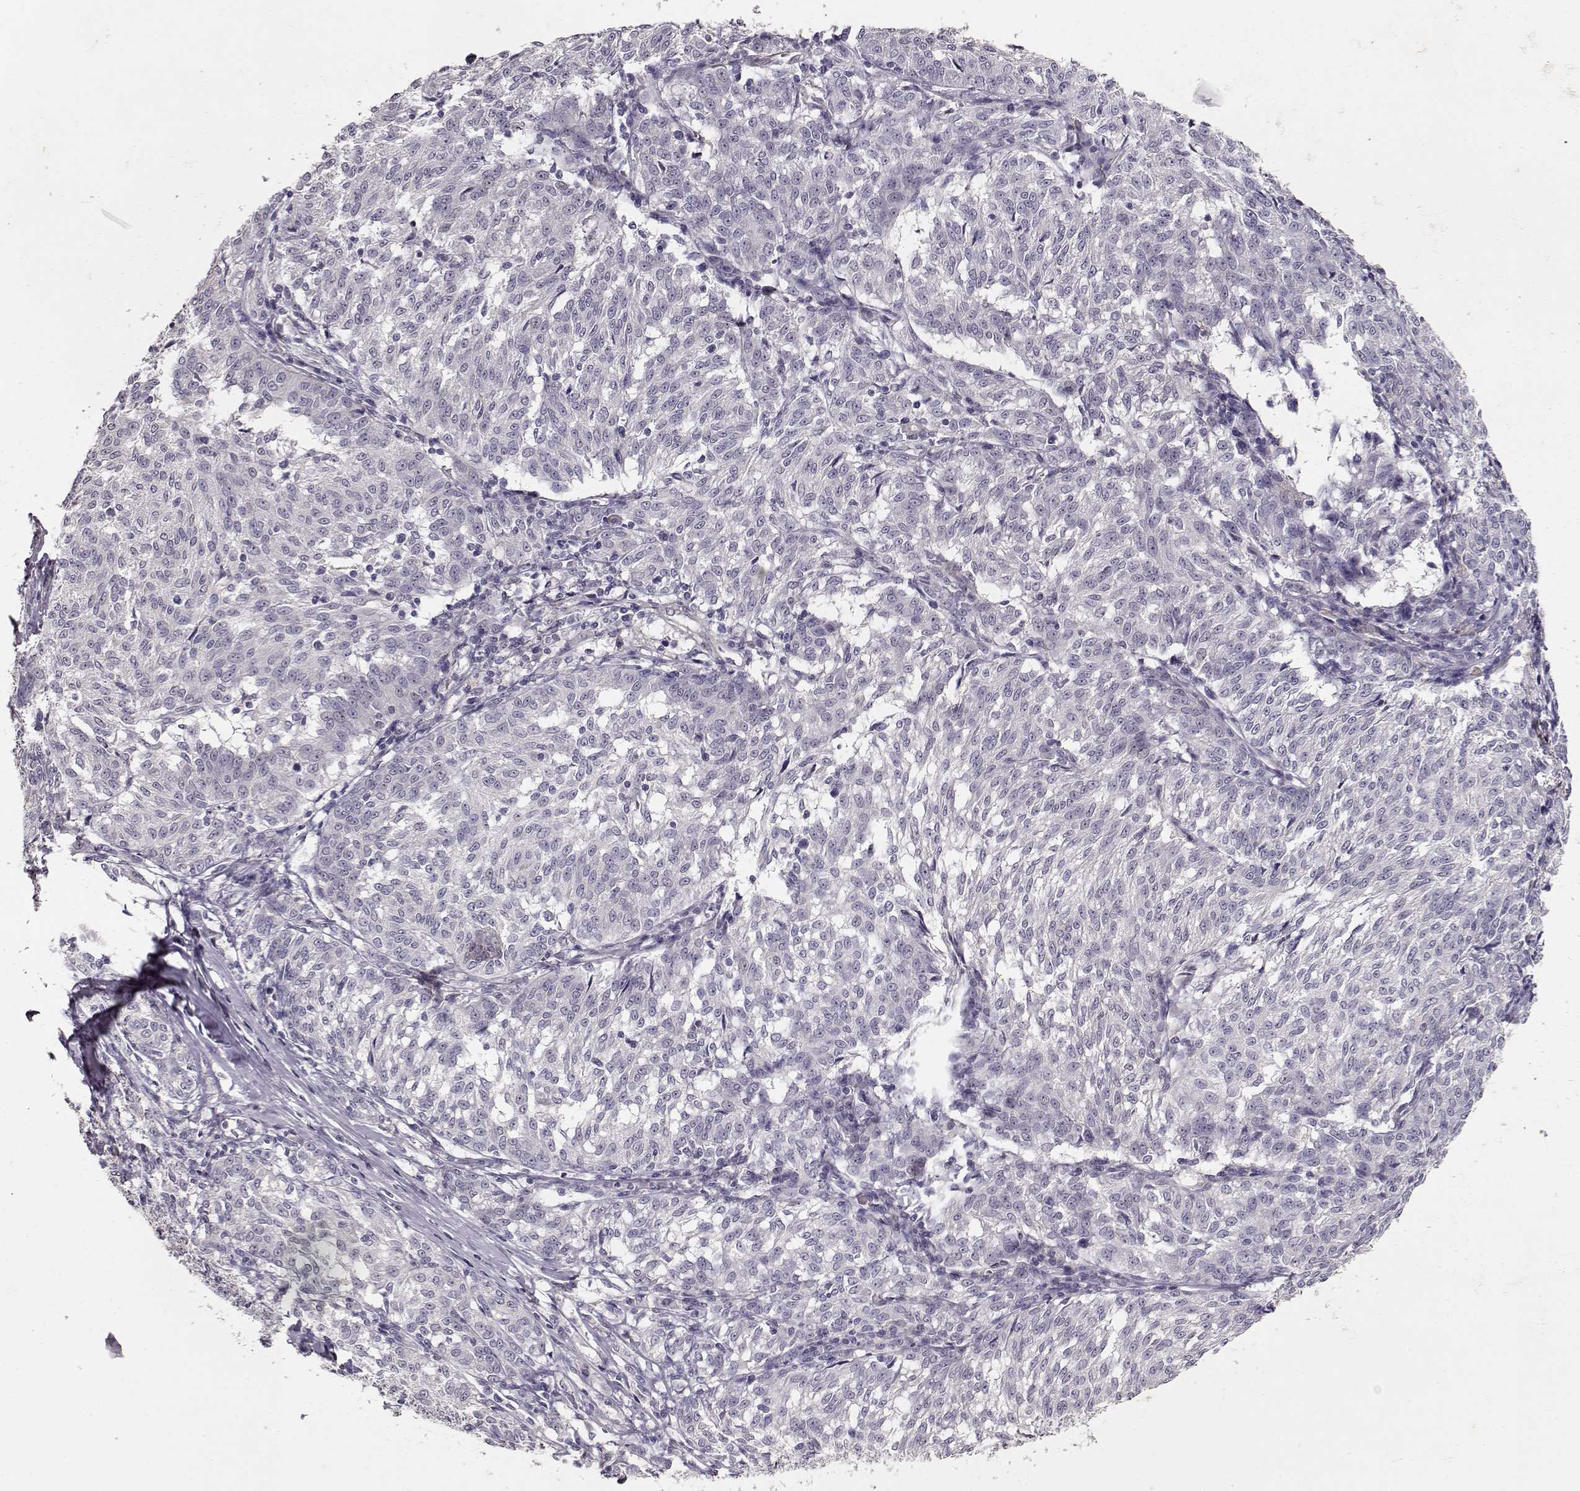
{"staining": {"intensity": "negative", "quantity": "none", "location": "none"}, "tissue": "melanoma", "cell_type": "Tumor cells", "image_type": "cancer", "snomed": [{"axis": "morphology", "description": "Malignant melanoma, NOS"}, {"axis": "topography", "description": "Skin"}], "caption": "Tumor cells show no significant protein positivity in melanoma. (DAB immunohistochemistry with hematoxylin counter stain).", "gene": "LAMA5", "patient": {"sex": "female", "age": 72}}